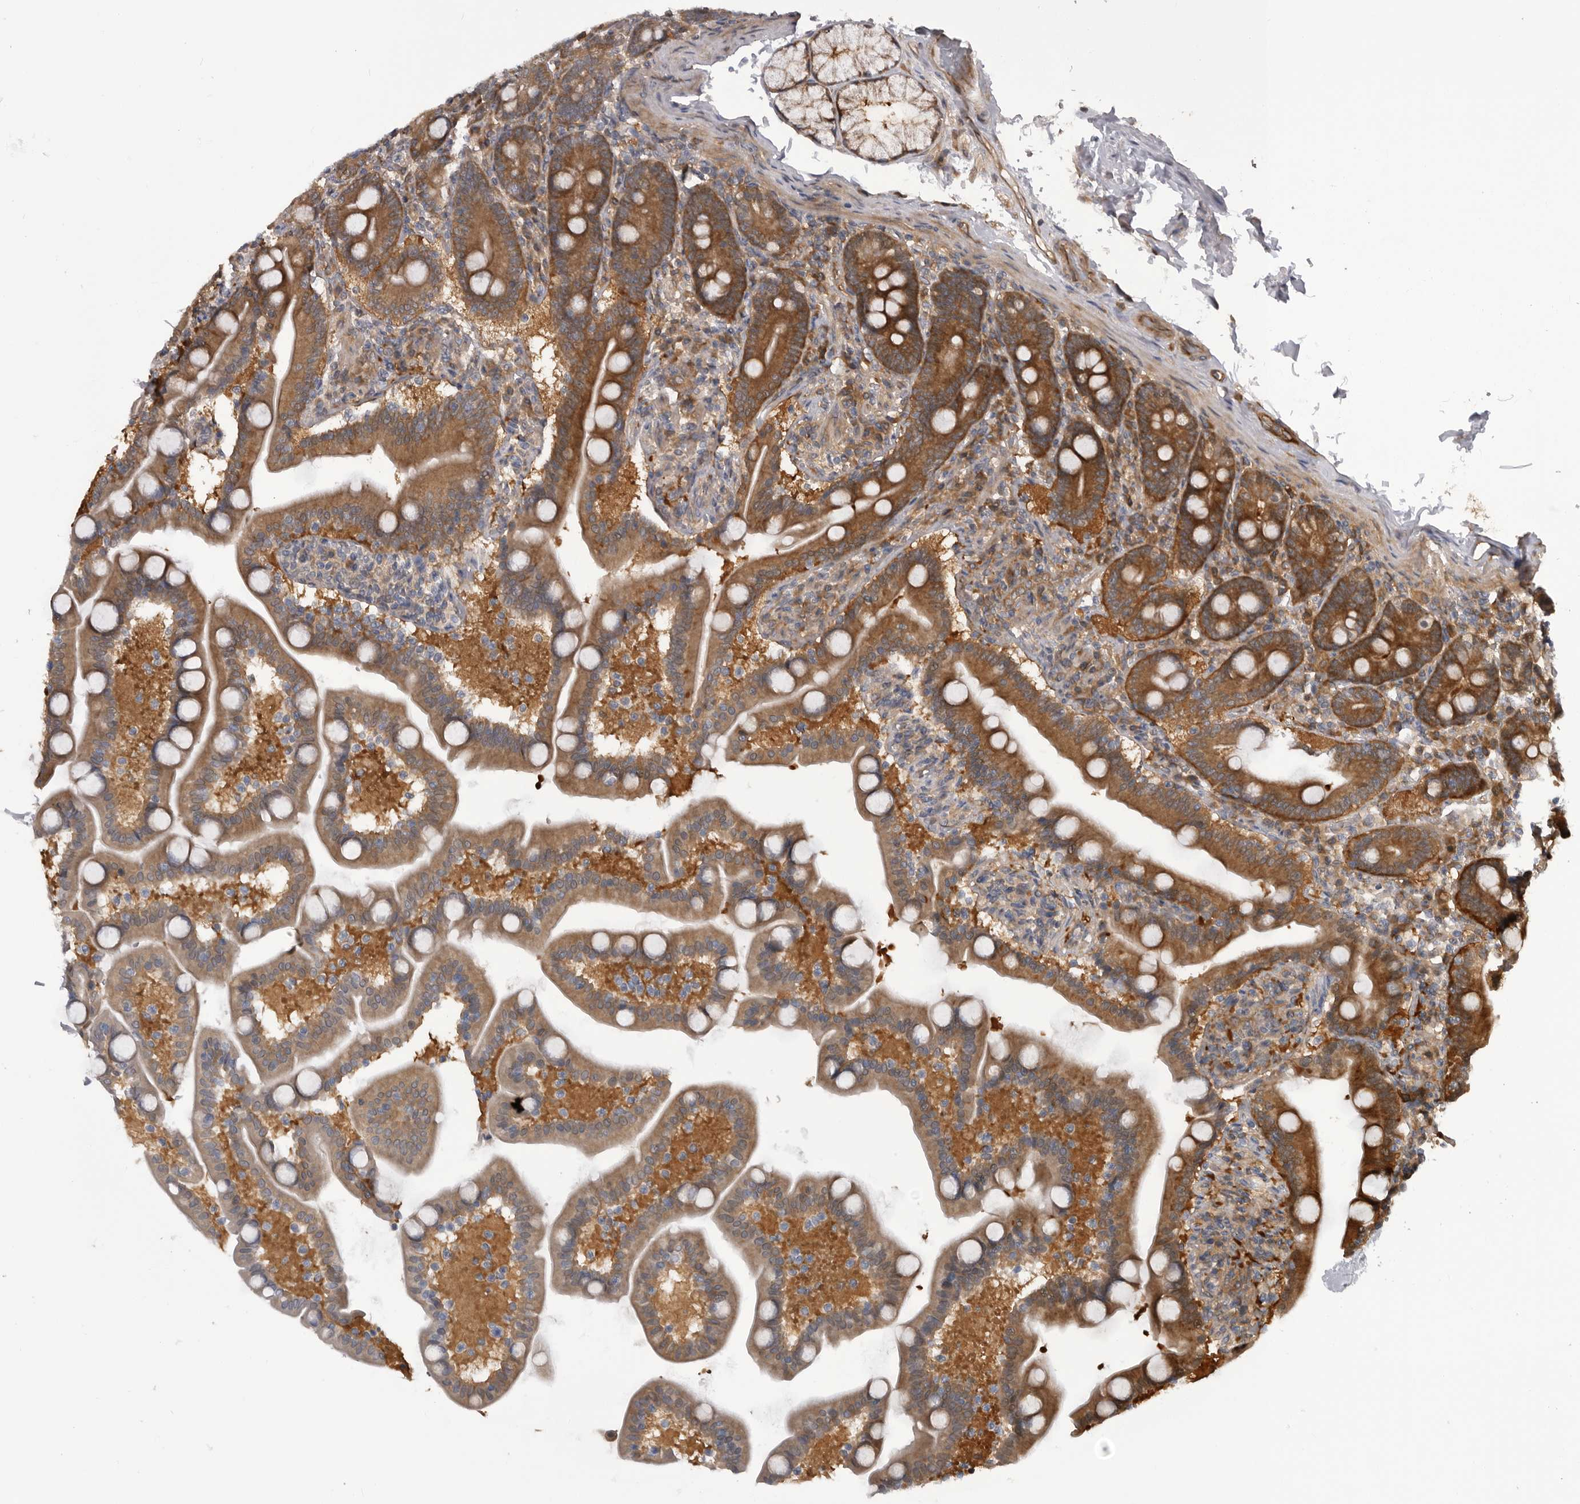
{"staining": {"intensity": "moderate", "quantity": ">75%", "location": "cytoplasmic/membranous"}, "tissue": "duodenum", "cell_type": "Glandular cells", "image_type": "normal", "snomed": [{"axis": "morphology", "description": "Normal tissue, NOS"}, {"axis": "topography", "description": "Duodenum"}], "caption": "A medium amount of moderate cytoplasmic/membranous staining is appreciated in approximately >75% of glandular cells in normal duodenum.", "gene": "RAB3GAP2", "patient": {"sex": "male", "age": 54}}